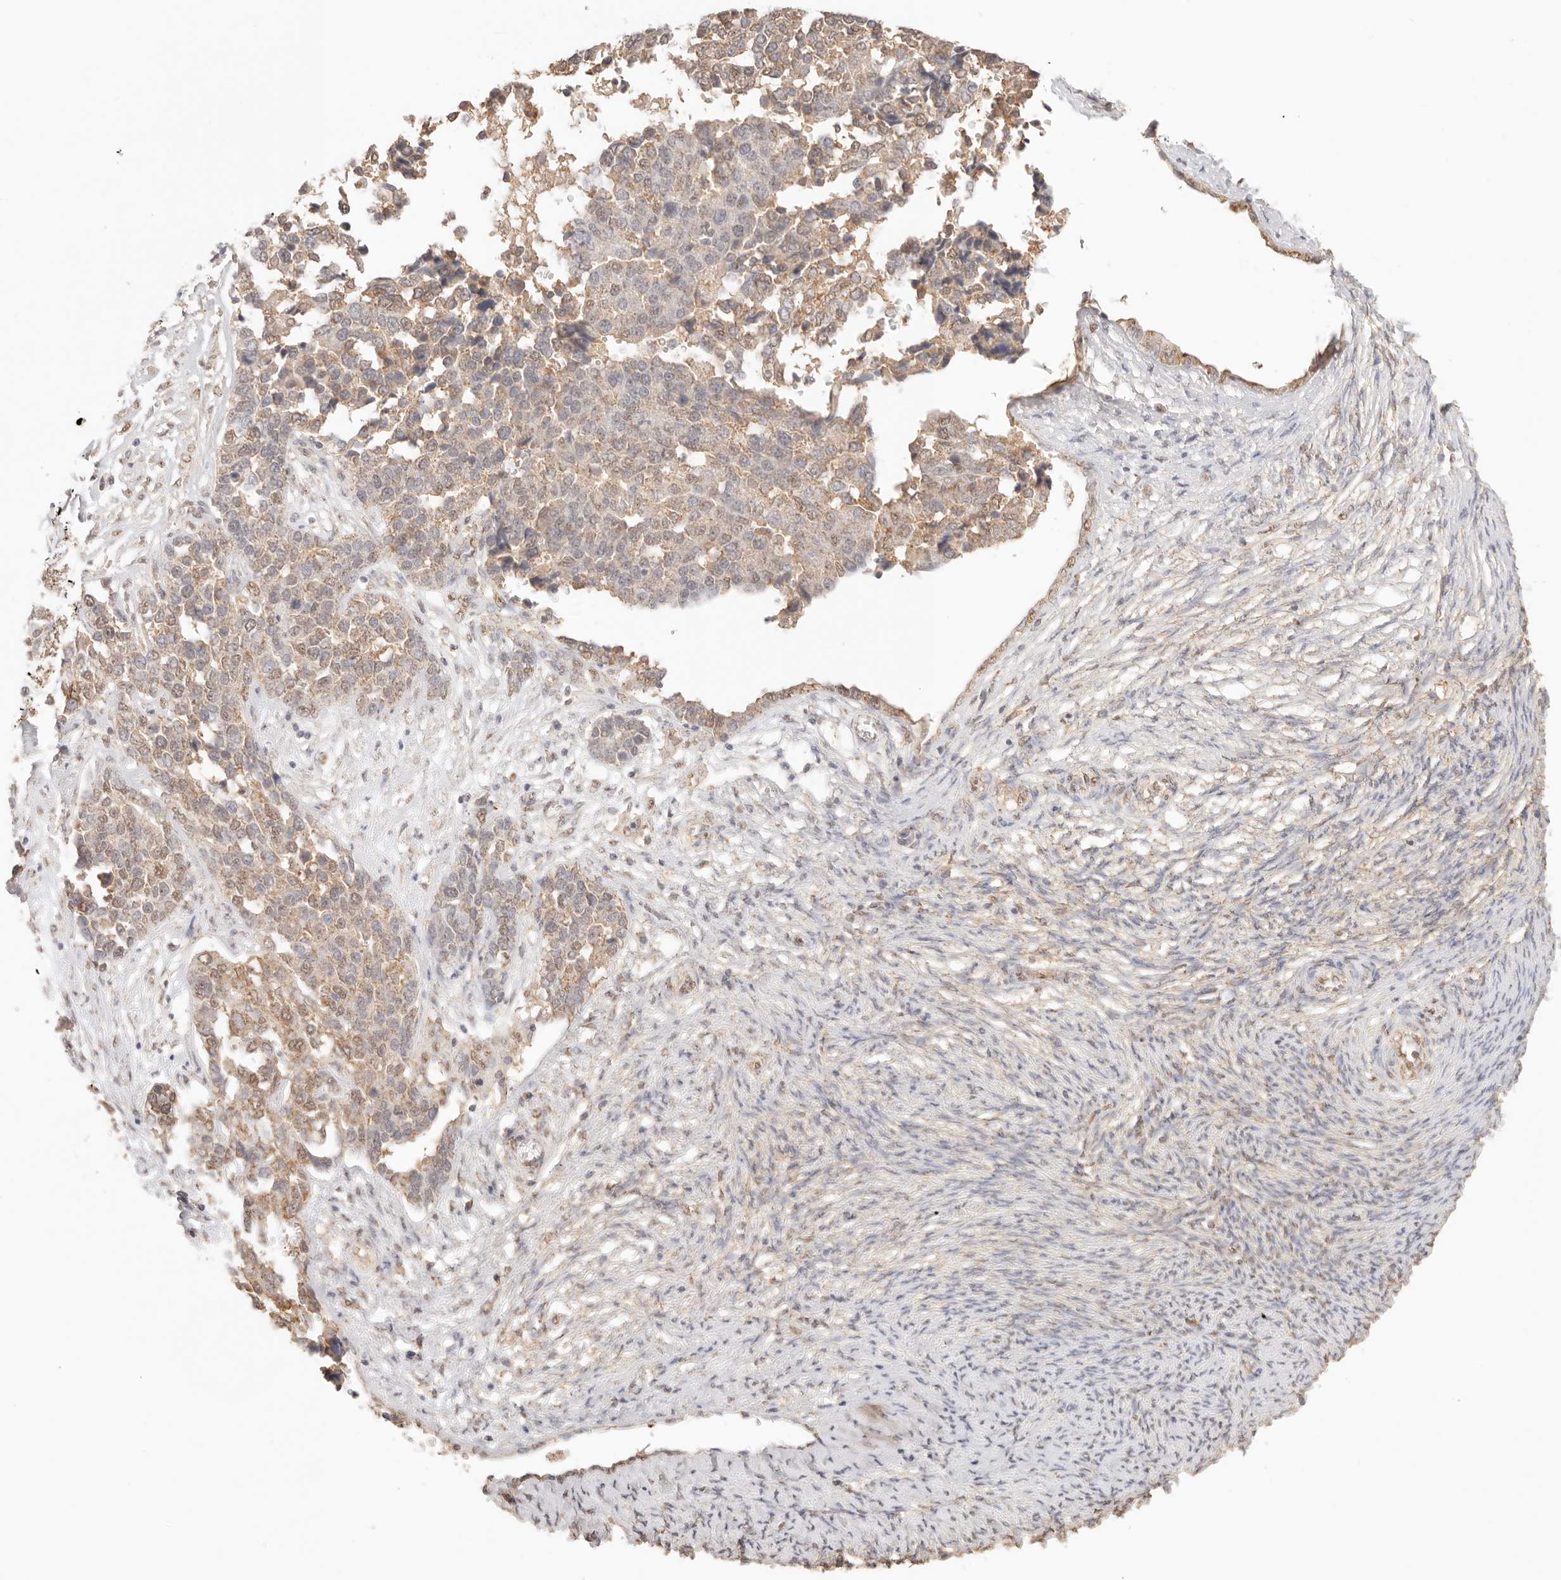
{"staining": {"intensity": "weak", "quantity": ">75%", "location": "cytoplasmic/membranous"}, "tissue": "ovarian cancer", "cell_type": "Tumor cells", "image_type": "cancer", "snomed": [{"axis": "morphology", "description": "Cystadenocarcinoma, serous, NOS"}, {"axis": "topography", "description": "Ovary"}], "caption": "Immunohistochemistry (DAB) staining of ovarian cancer reveals weak cytoplasmic/membranous protein expression in about >75% of tumor cells.", "gene": "IL1R2", "patient": {"sex": "female", "age": 44}}